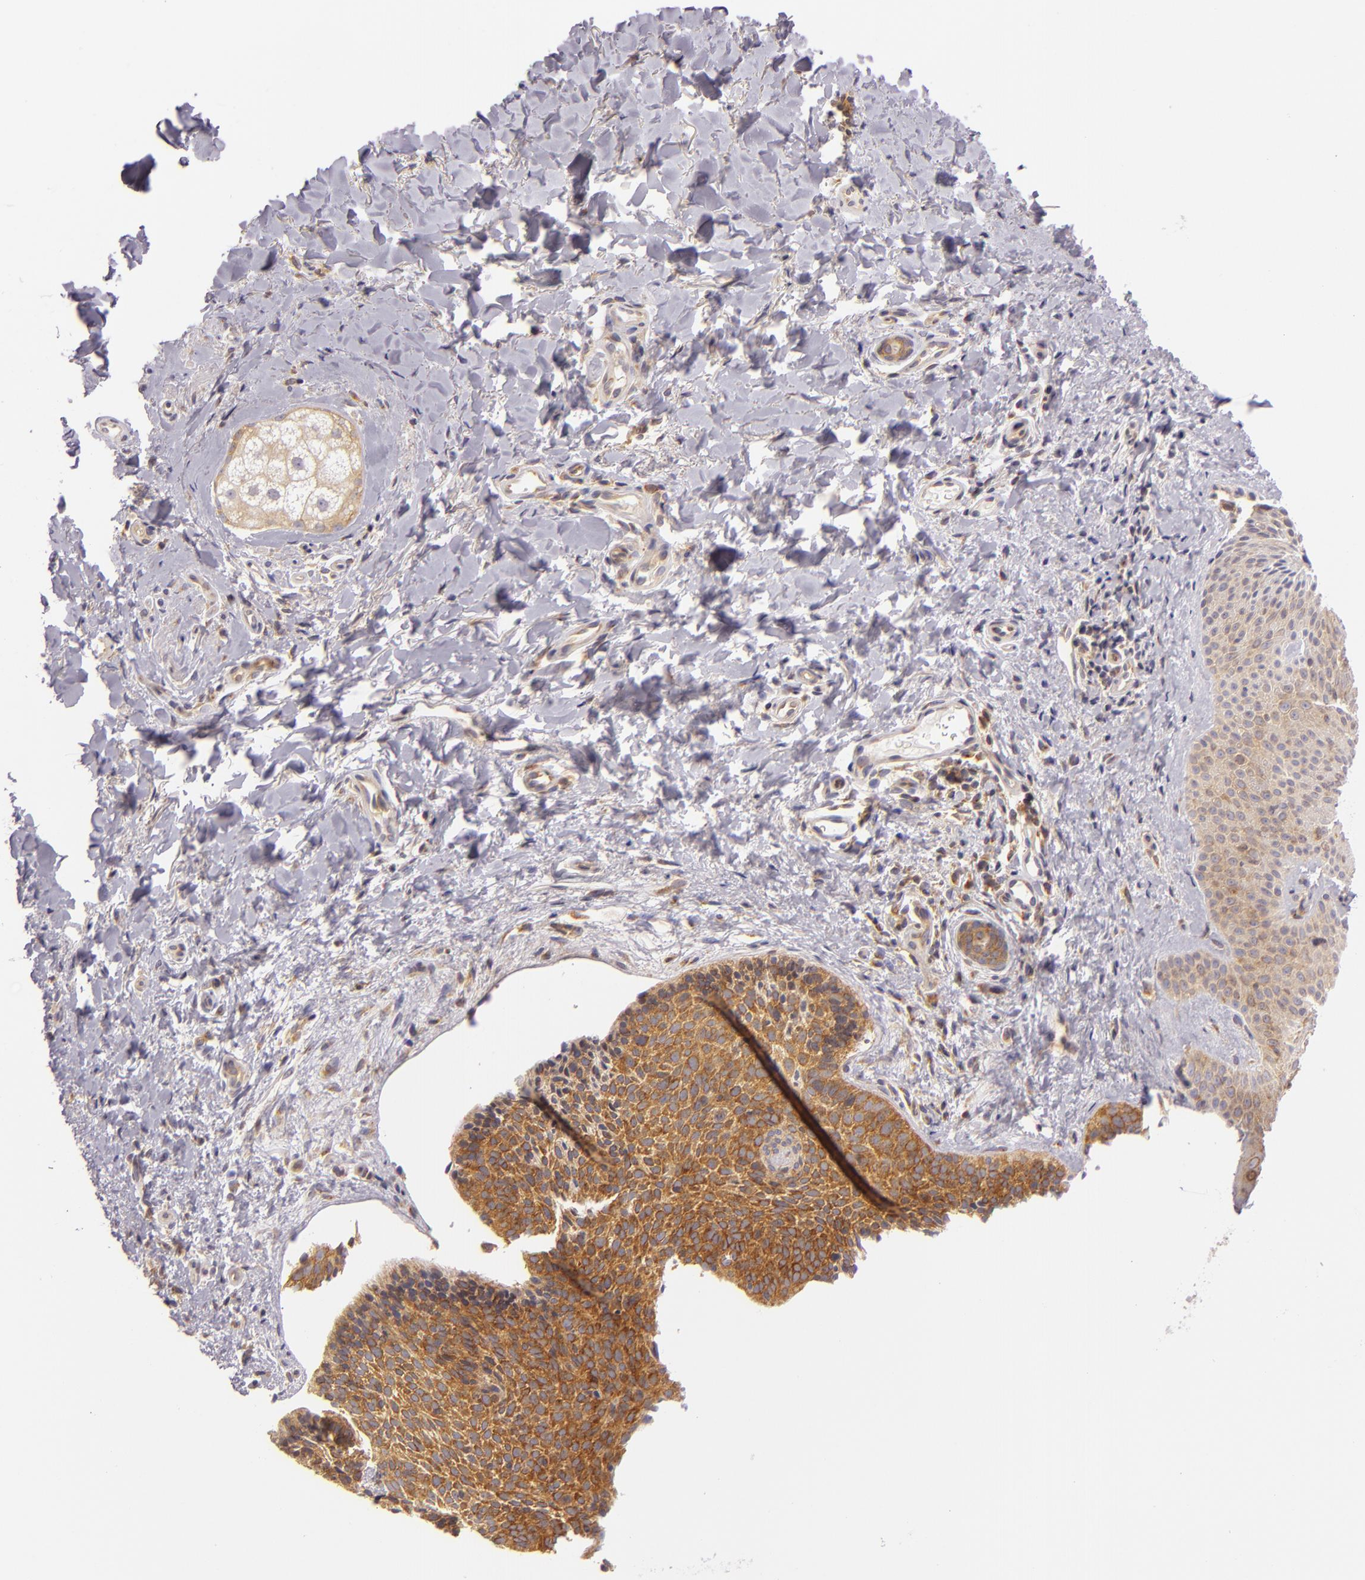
{"staining": {"intensity": "strong", "quantity": ">75%", "location": "cytoplasmic/membranous"}, "tissue": "skin cancer", "cell_type": "Tumor cells", "image_type": "cancer", "snomed": [{"axis": "morphology", "description": "Basal cell carcinoma"}, {"axis": "topography", "description": "Skin"}], "caption": "Immunohistochemical staining of skin basal cell carcinoma reveals high levels of strong cytoplasmic/membranous positivity in approximately >75% of tumor cells. (Brightfield microscopy of DAB IHC at high magnification).", "gene": "UPF3B", "patient": {"sex": "female", "age": 78}}